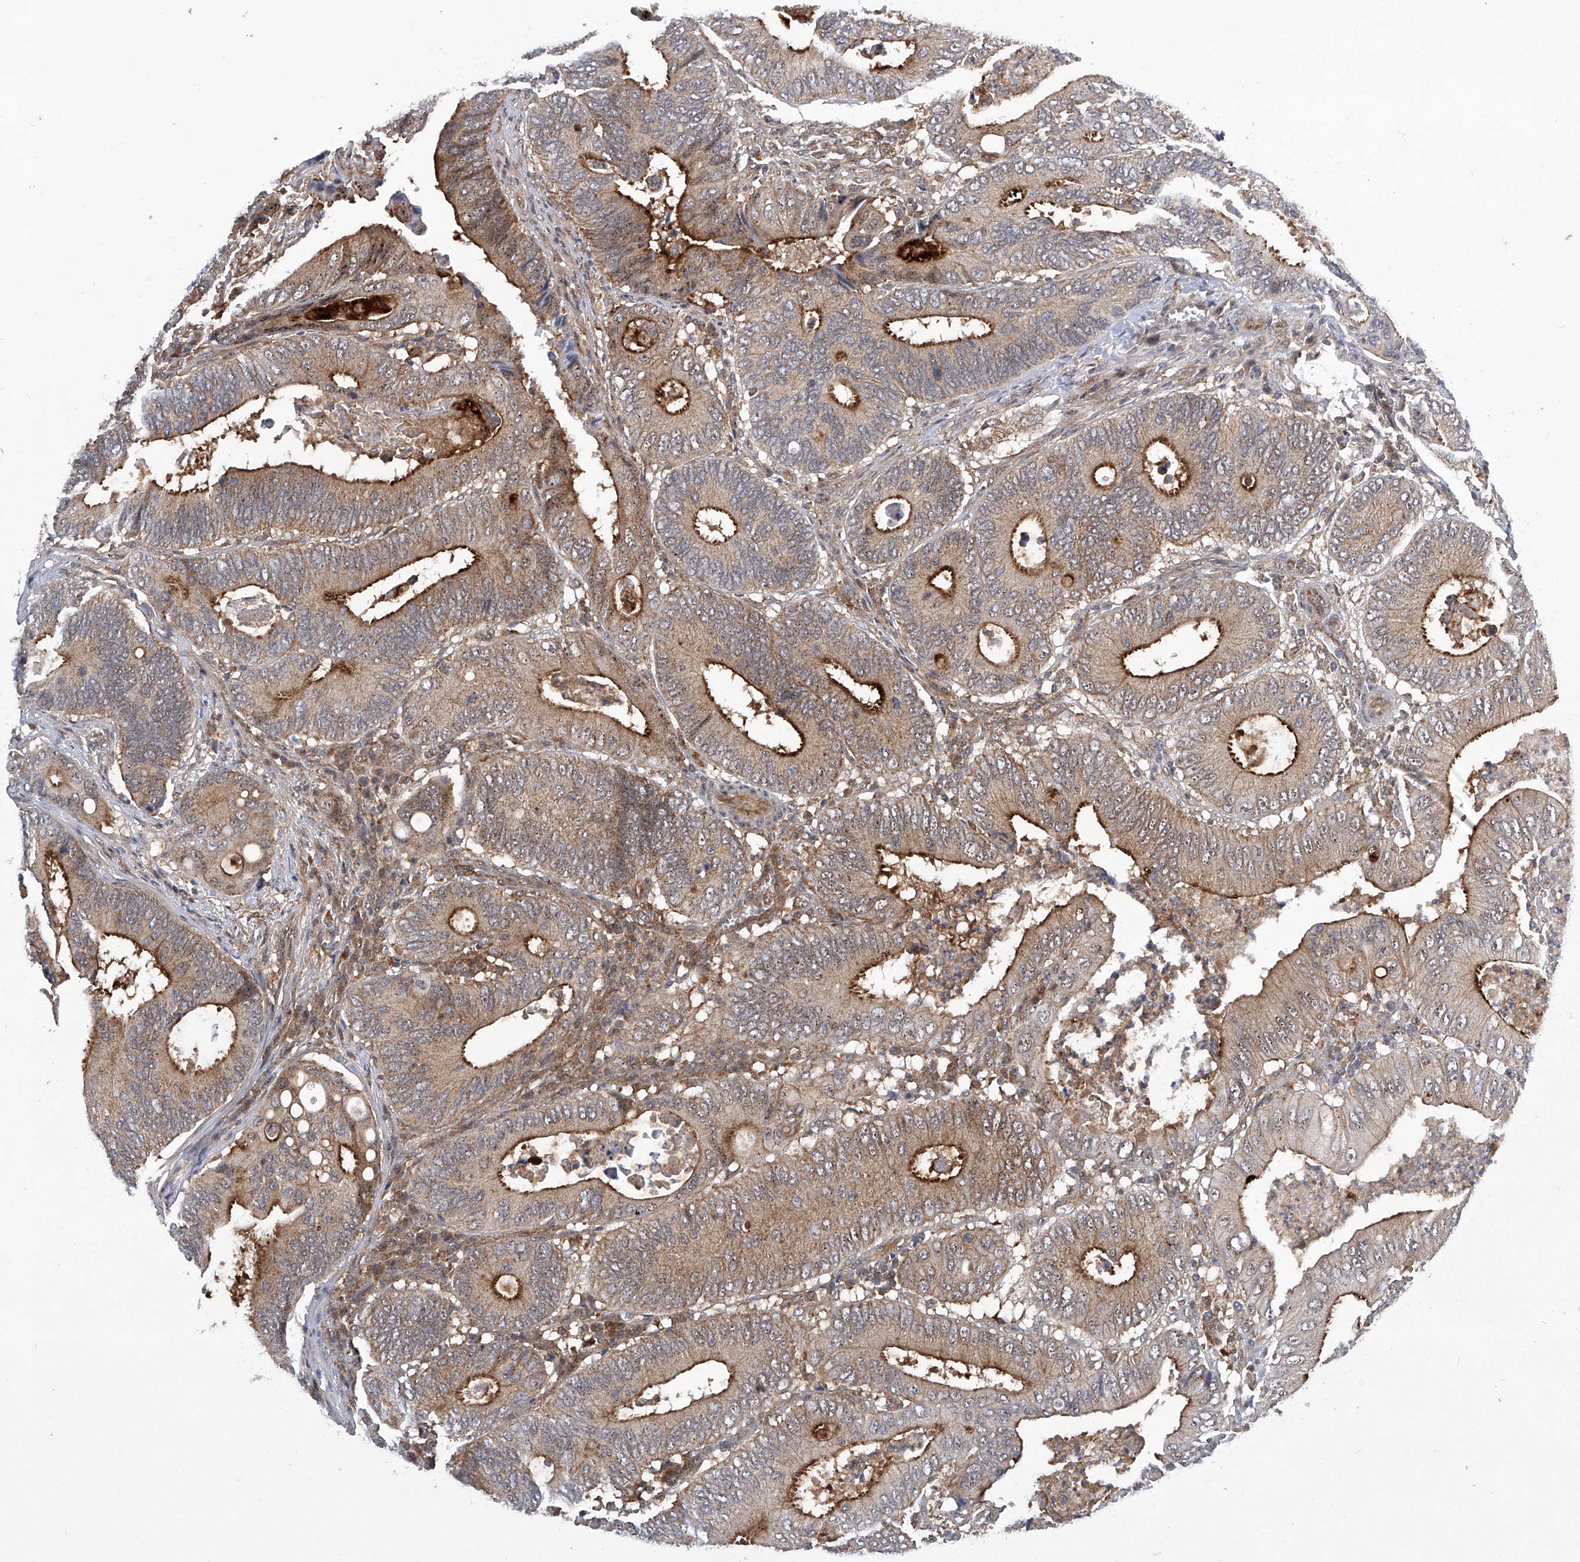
{"staining": {"intensity": "strong", "quantity": "<25%", "location": "cytoplasmic/membranous"}, "tissue": "colorectal cancer", "cell_type": "Tumor cells", "image_type": "cancer", "snomed": [{"axis": "morphology", "description": "Inflammation, NOS"}, {"axis": "morphology", "description": "Adenocarcinoma, NOS"}, {"axis": "topography", "description": "Colon"}], "caption": "Immunohistochemical staining of human adenocarcinoma (colorectal) demonstrates strong cytoplasmic/membranous protein staining in about <25% of tumor cells. The staining was performed using DAB (3,3'-diaminobenzidine), with brown indicating positive protein expression. Nuclei are stained blue with hematoxylin.", "gene": "CISH", "patient": {"sex": "male", "age": 72}}